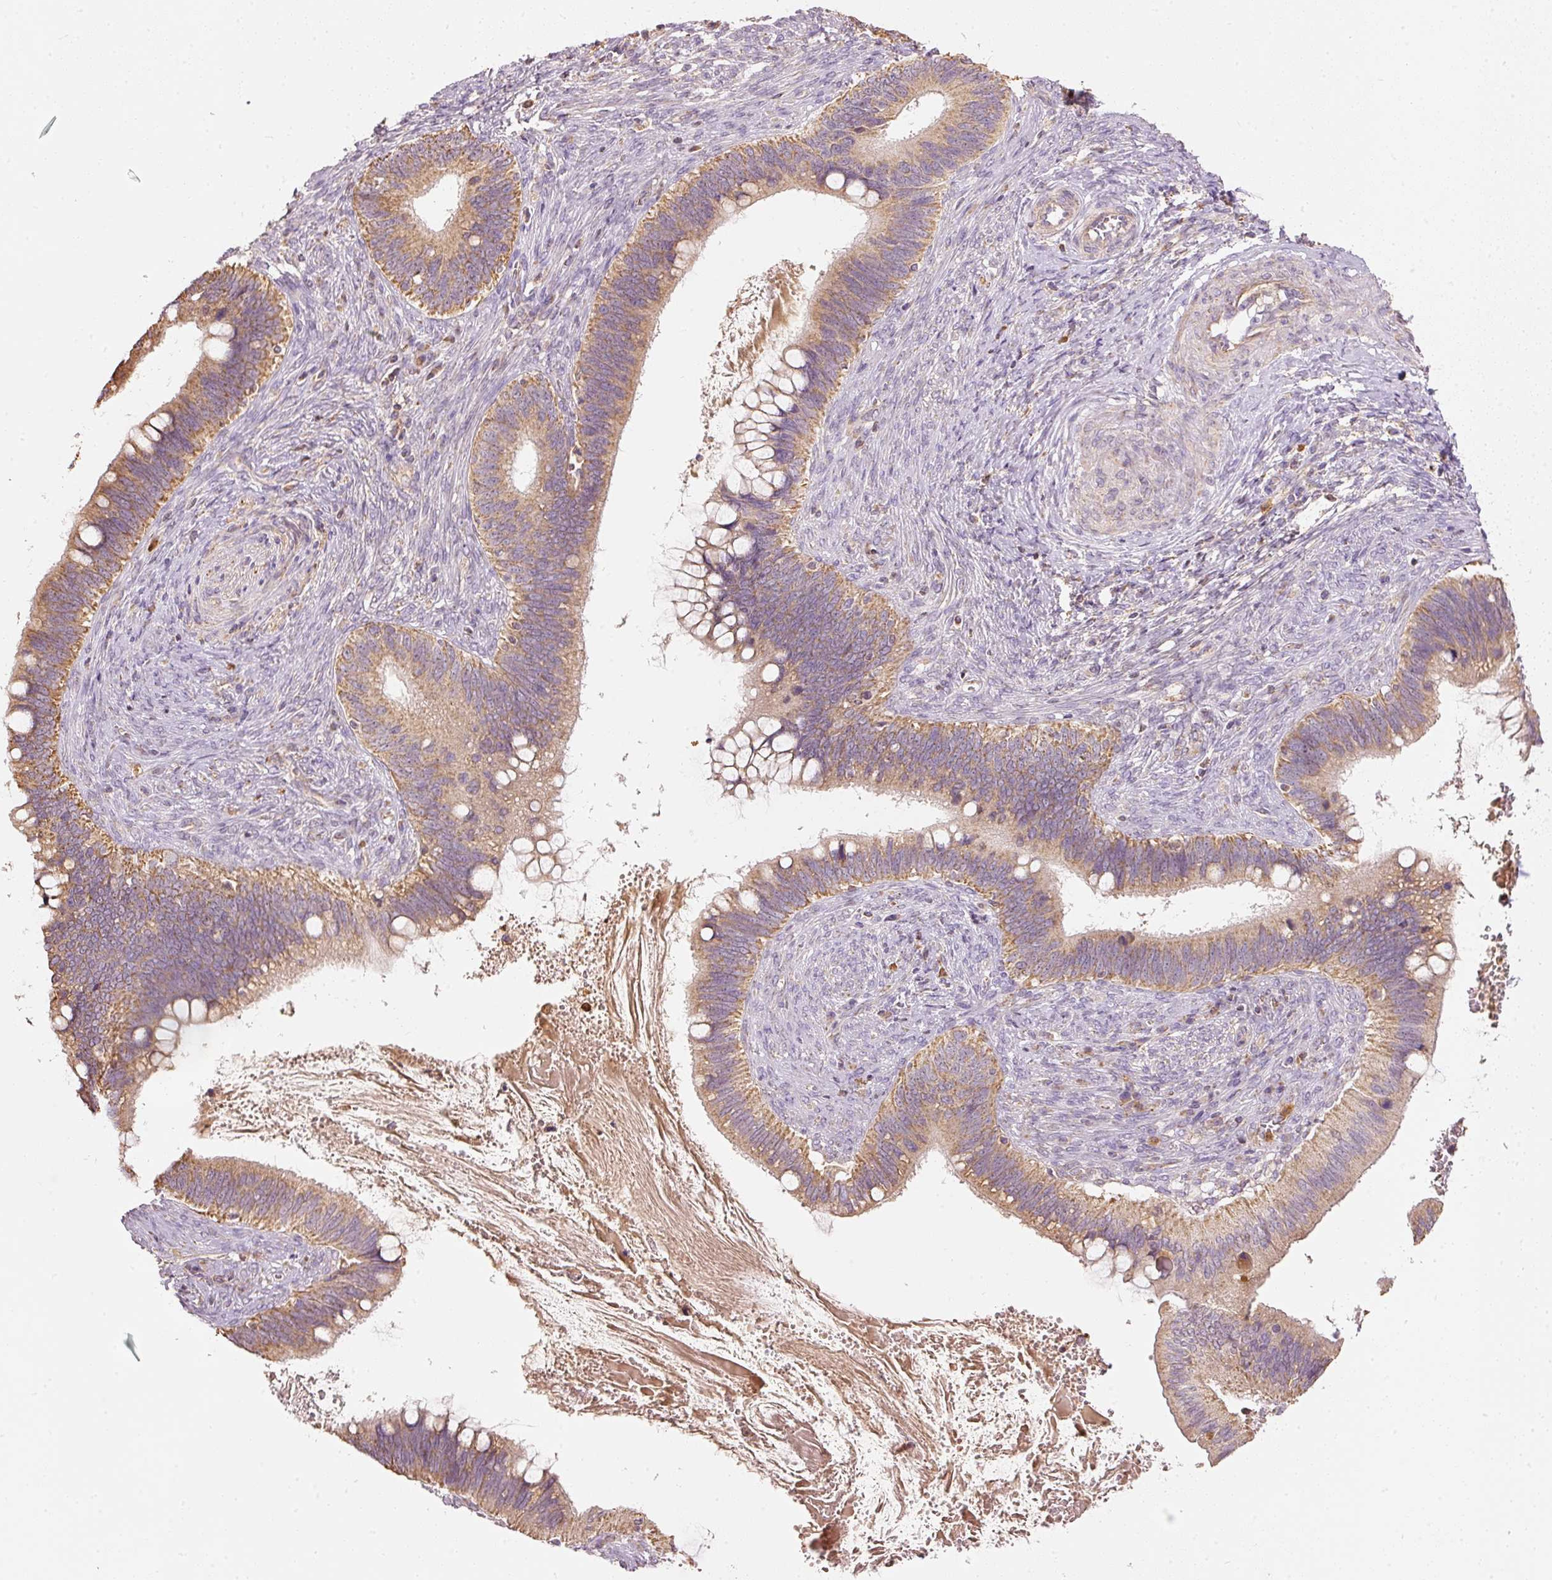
{"staining": {"intensity": "moderate", "quantity": ">75%", "location": "cytoplasmic/membranous"}, "tissue": "cervical cancer", "cell_type": "Tumor cells", "image_type": "cancer", "snomed": [{"axis": "morphology", "description": "Adenocarcinoma, NOS"}, {"axis": "topography", "description": "Cervix"}], "caption": "Immunohistochemical staining of adenocarcinoma (cervical) exhibits medium levels of moderate cytoplasmic/membranous positivity in approximately >75% of tumor cells. Nuclei are stained in blue.", "gene": "PSENEN", "patient": {"sex": "female", "age": 42}}